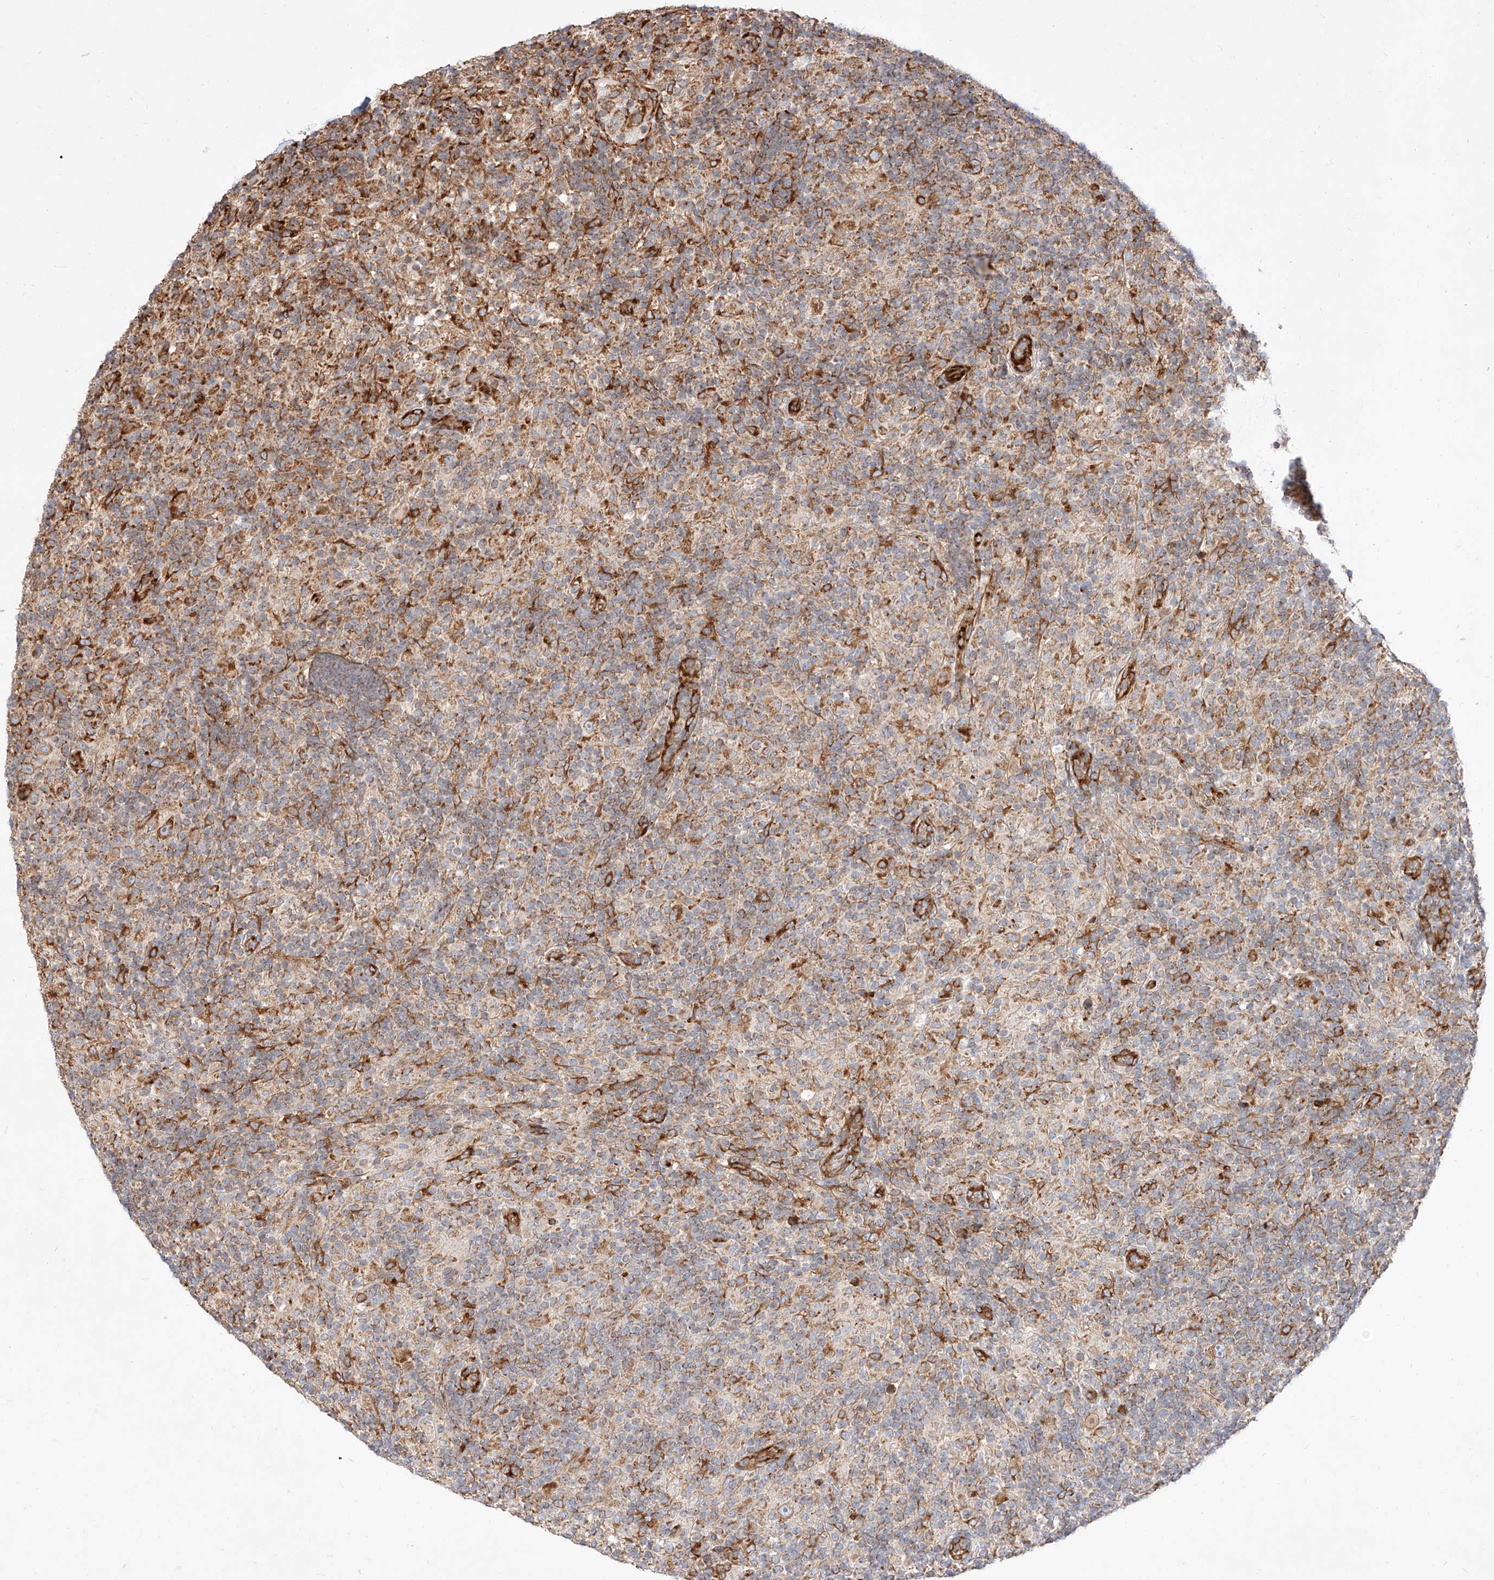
{"staining": {"intensity": "moderate", "quantity": ">75%", "location": "cytoplasmic/membranous"}, "tissue": "lymphoma", "cell_type": "Tumor cells", "image_type": "cancer", "snomed": [{"axis": "morphology", "description": "Hodgkin's disease, NOS"}, {"axis": "topography", "description": "Lymph node"}], "caption": "A brown stain shows moderate cytoplasmic/membranous staining of a protein in lymphoma tumor cells.", "gene": "CSGALNACT2", "patient": {"sex": "male", "age": 70}}